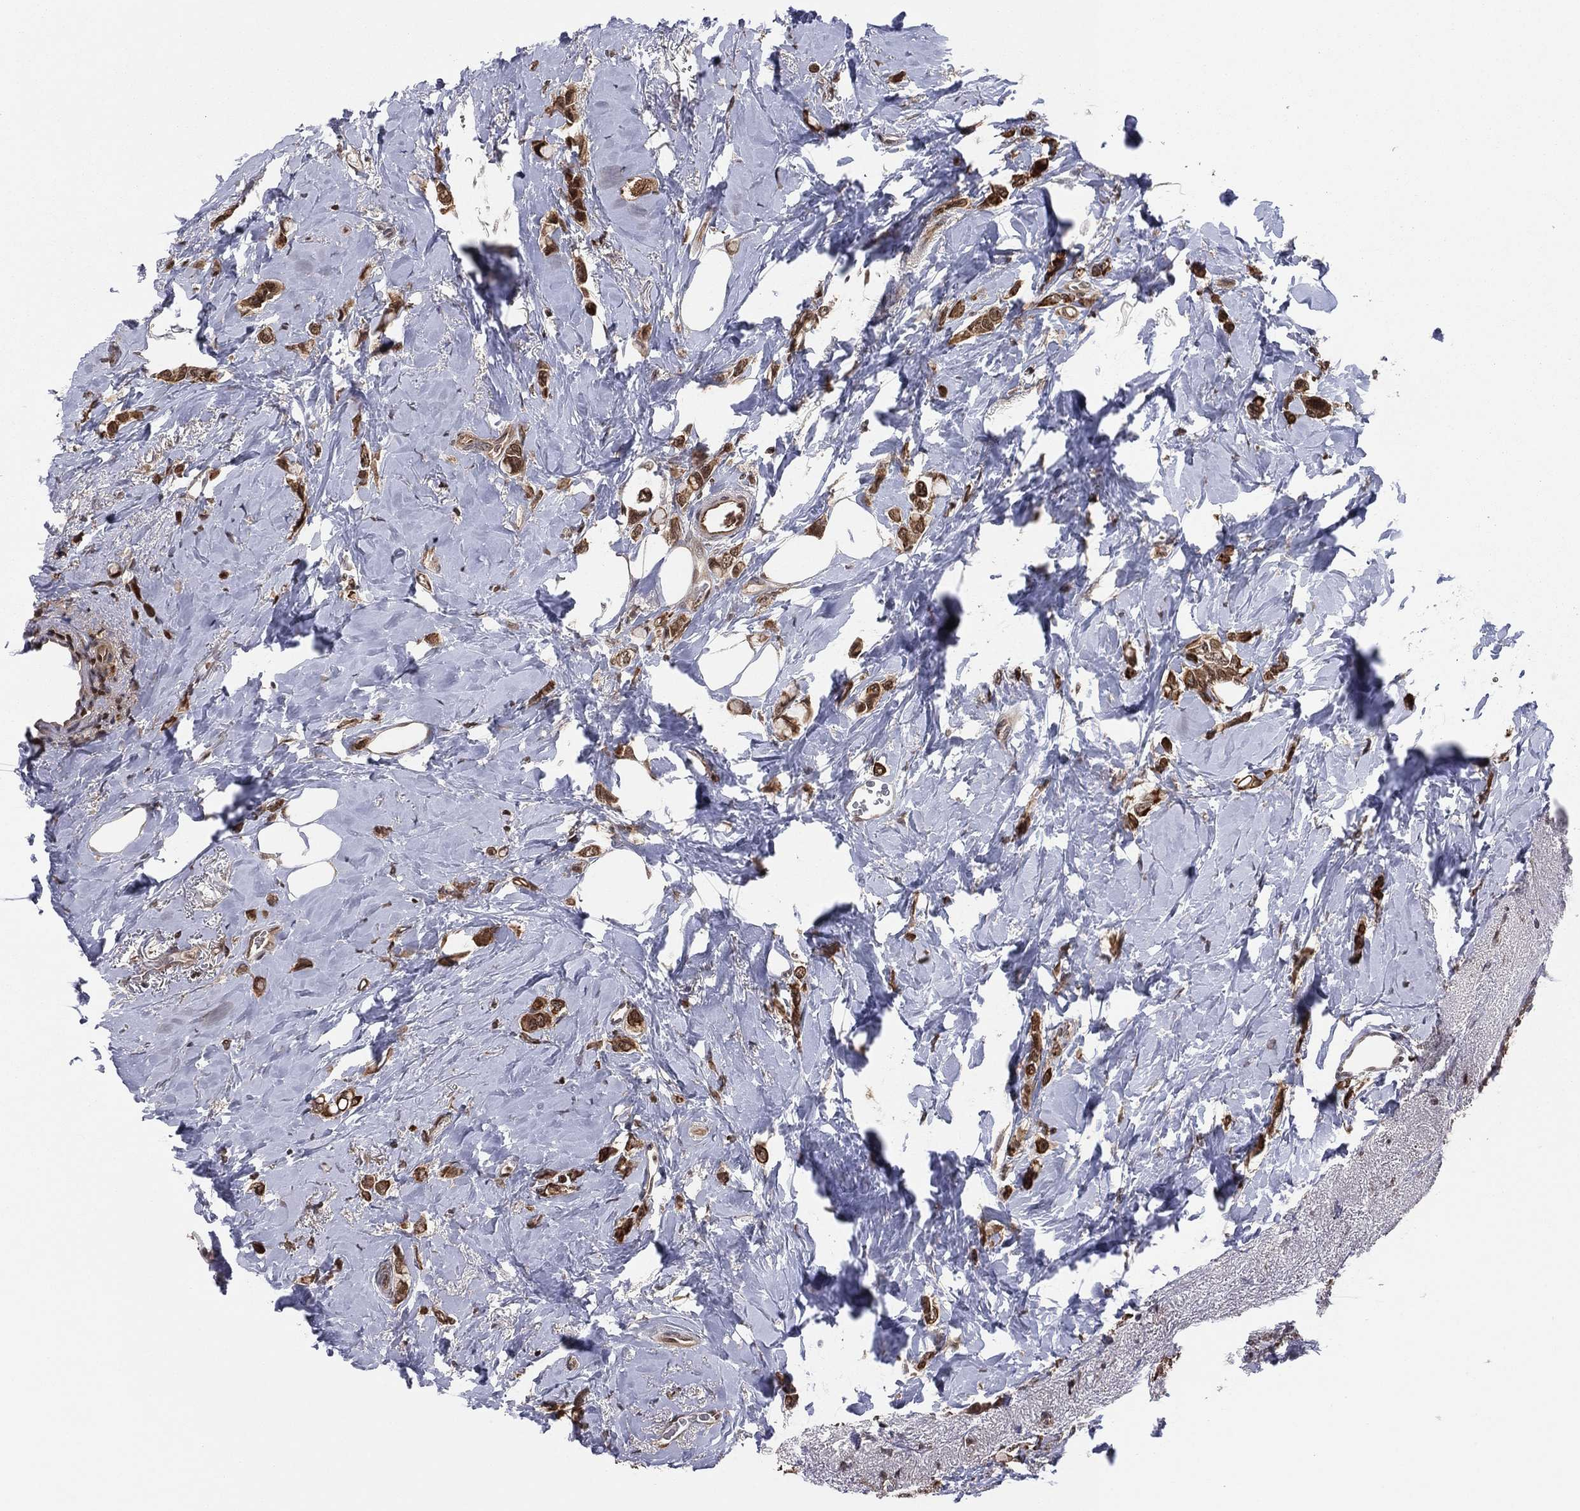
{"staining": {"intensity": "strong", "quantity": ">75%", "location": "cytoplasmic/membranous,nuclear"}, "tissue": "breast cancer", "cell_type": "Tumor cells", "image_type": "cancer", "snomed": [{"axis": "morphology", "description": "Lobular carcinoma"}, {"axis": "topography", "description": "Breast"}], "caption": "About >75% of tumor cells in human breast lobular carcinoma demonstrate strong cytoplasmic/membranous and nuclear protein positivity as visualized by brown immunohistochemical staining.", "gene": "PSMA1", "patient": {"sex": "female", "age": 66}}